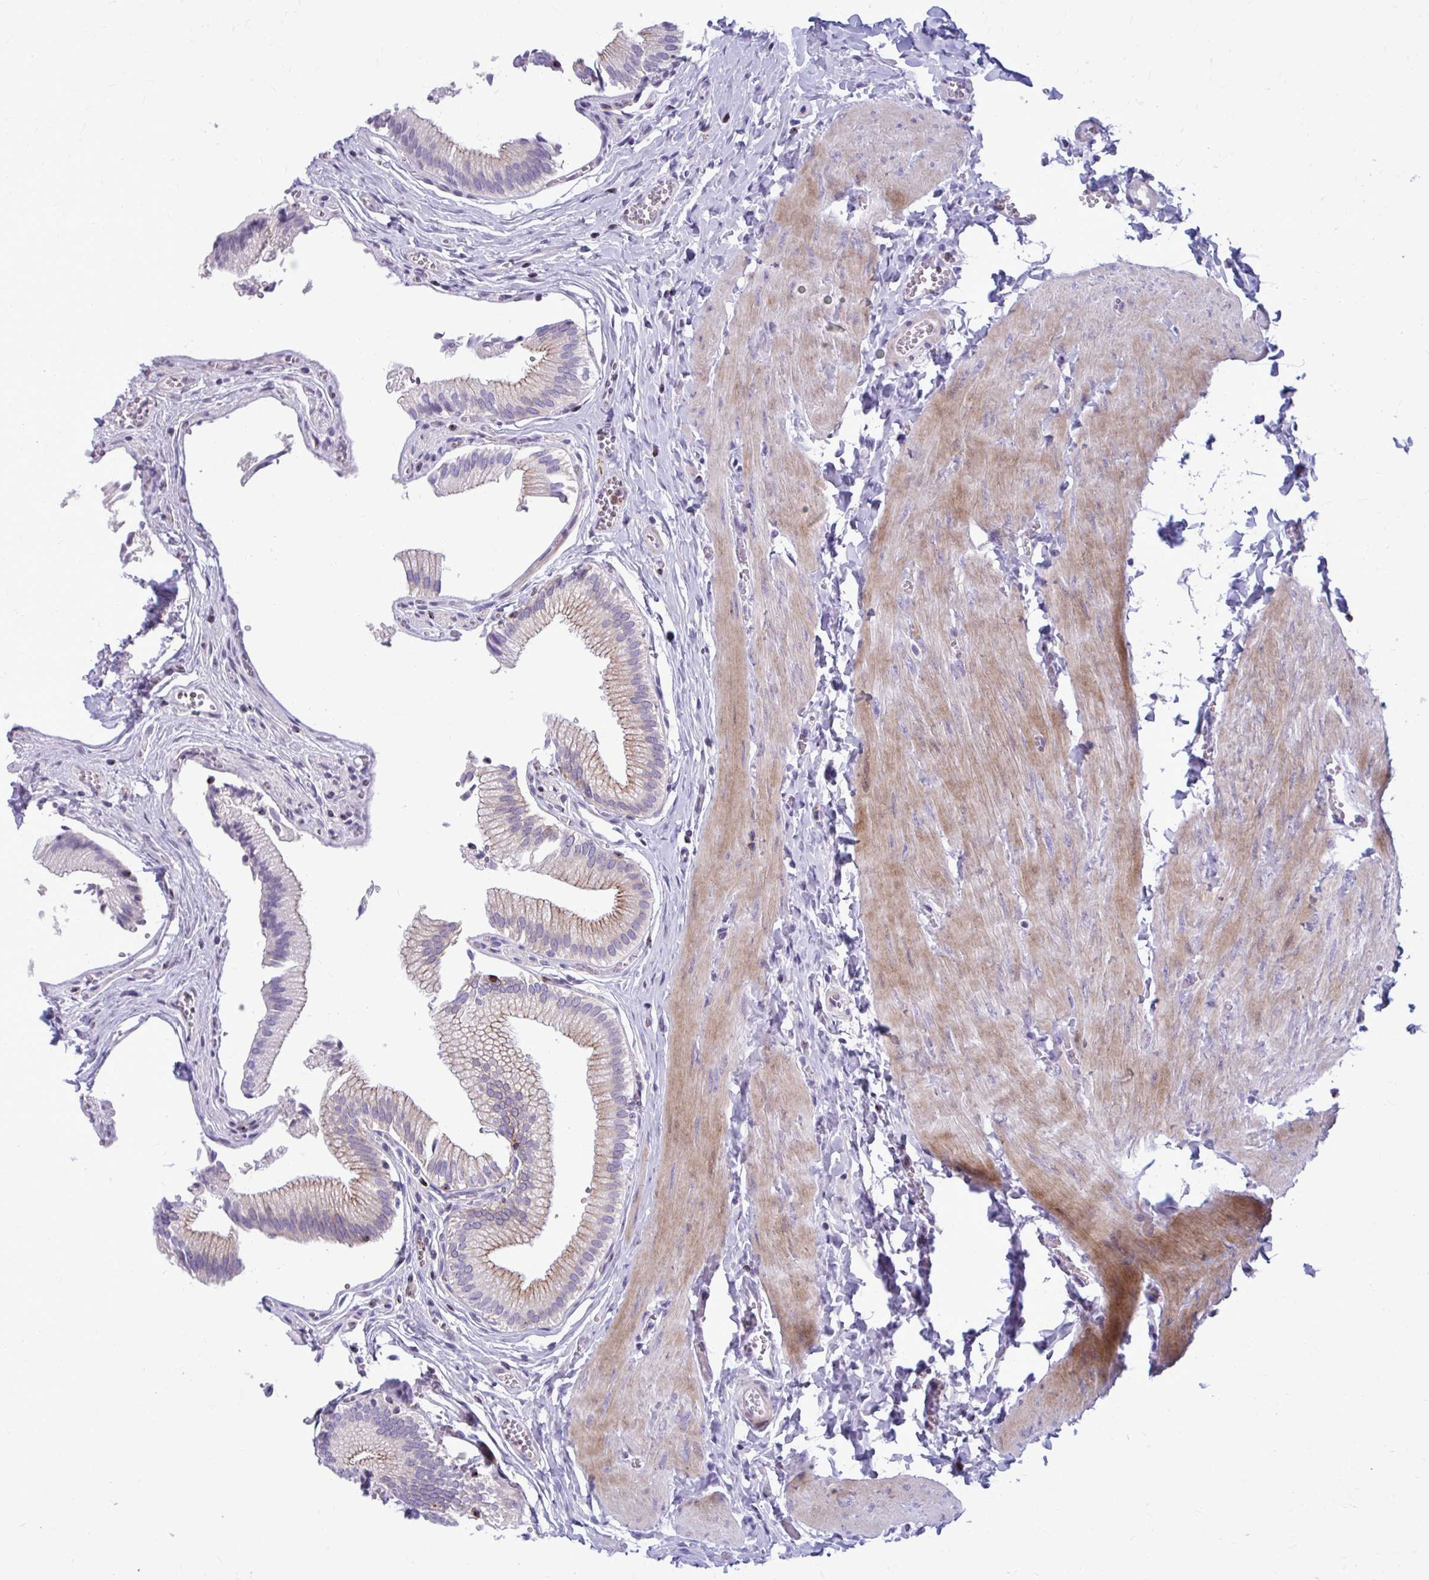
{"staining": {"intensity": "moderate", "quantity": "25%-75%", "location": "cytoplasmic/membranous"}, "tissue": "gallbladder", "cell_type": "Glandular cells", "image_type": "normal", "snomed": [{"axis": "morphology", "description": "Normal tissue, NOS"}, {"axis": "topography", "description": "Gallbladder"}, {"axis": "topography", "description": "Peripheral nerve tissue"}], "caption": "A brown stain highlights moderate cytoplasmic/membranous positivity of a protein in glandular cells of benign human gallbladder.", "gene": "PEDS1", "patient": {"sex": "male", "age": 17}}